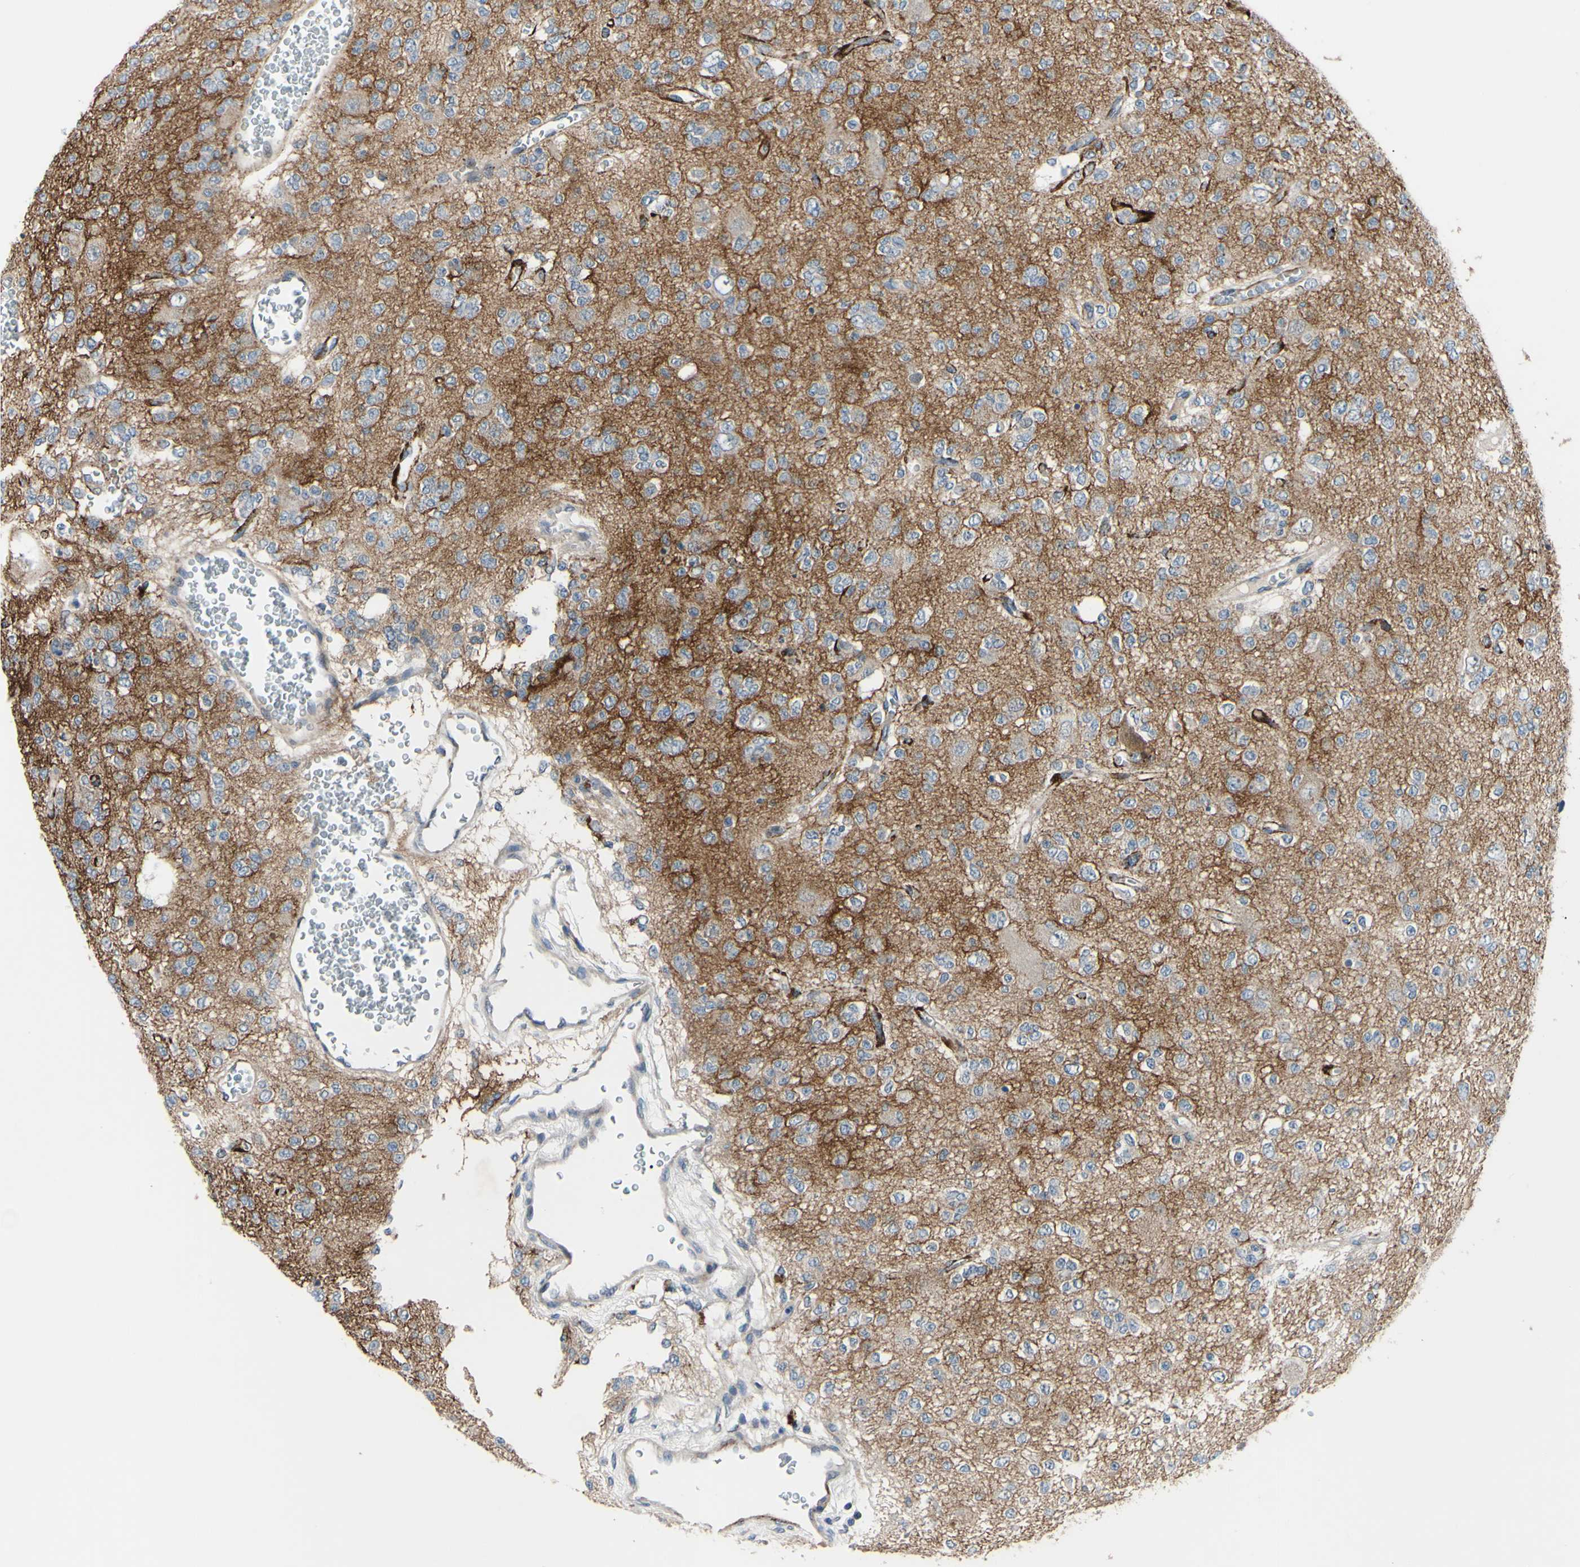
{"staining": {"intensity": "negative", "quantity": "none", "location": "none"}, "tissue": "glioma", "cell_type": "Tumor cells", "image_type": "cancer", "snomed": [{"axis": "morphology", "description": "Glioma, malignant, Low grade"}, {"axis": "topography", "description": "Brain"}], "caption": "IHC photomicrograph of neoplastic tissue: human malignant glioma (low-grade) stained with DAB demonstrates no significant protein staining in tumor cells.", "gene": "HILPDA", "patient": {"sex": "male", "age": 38}}